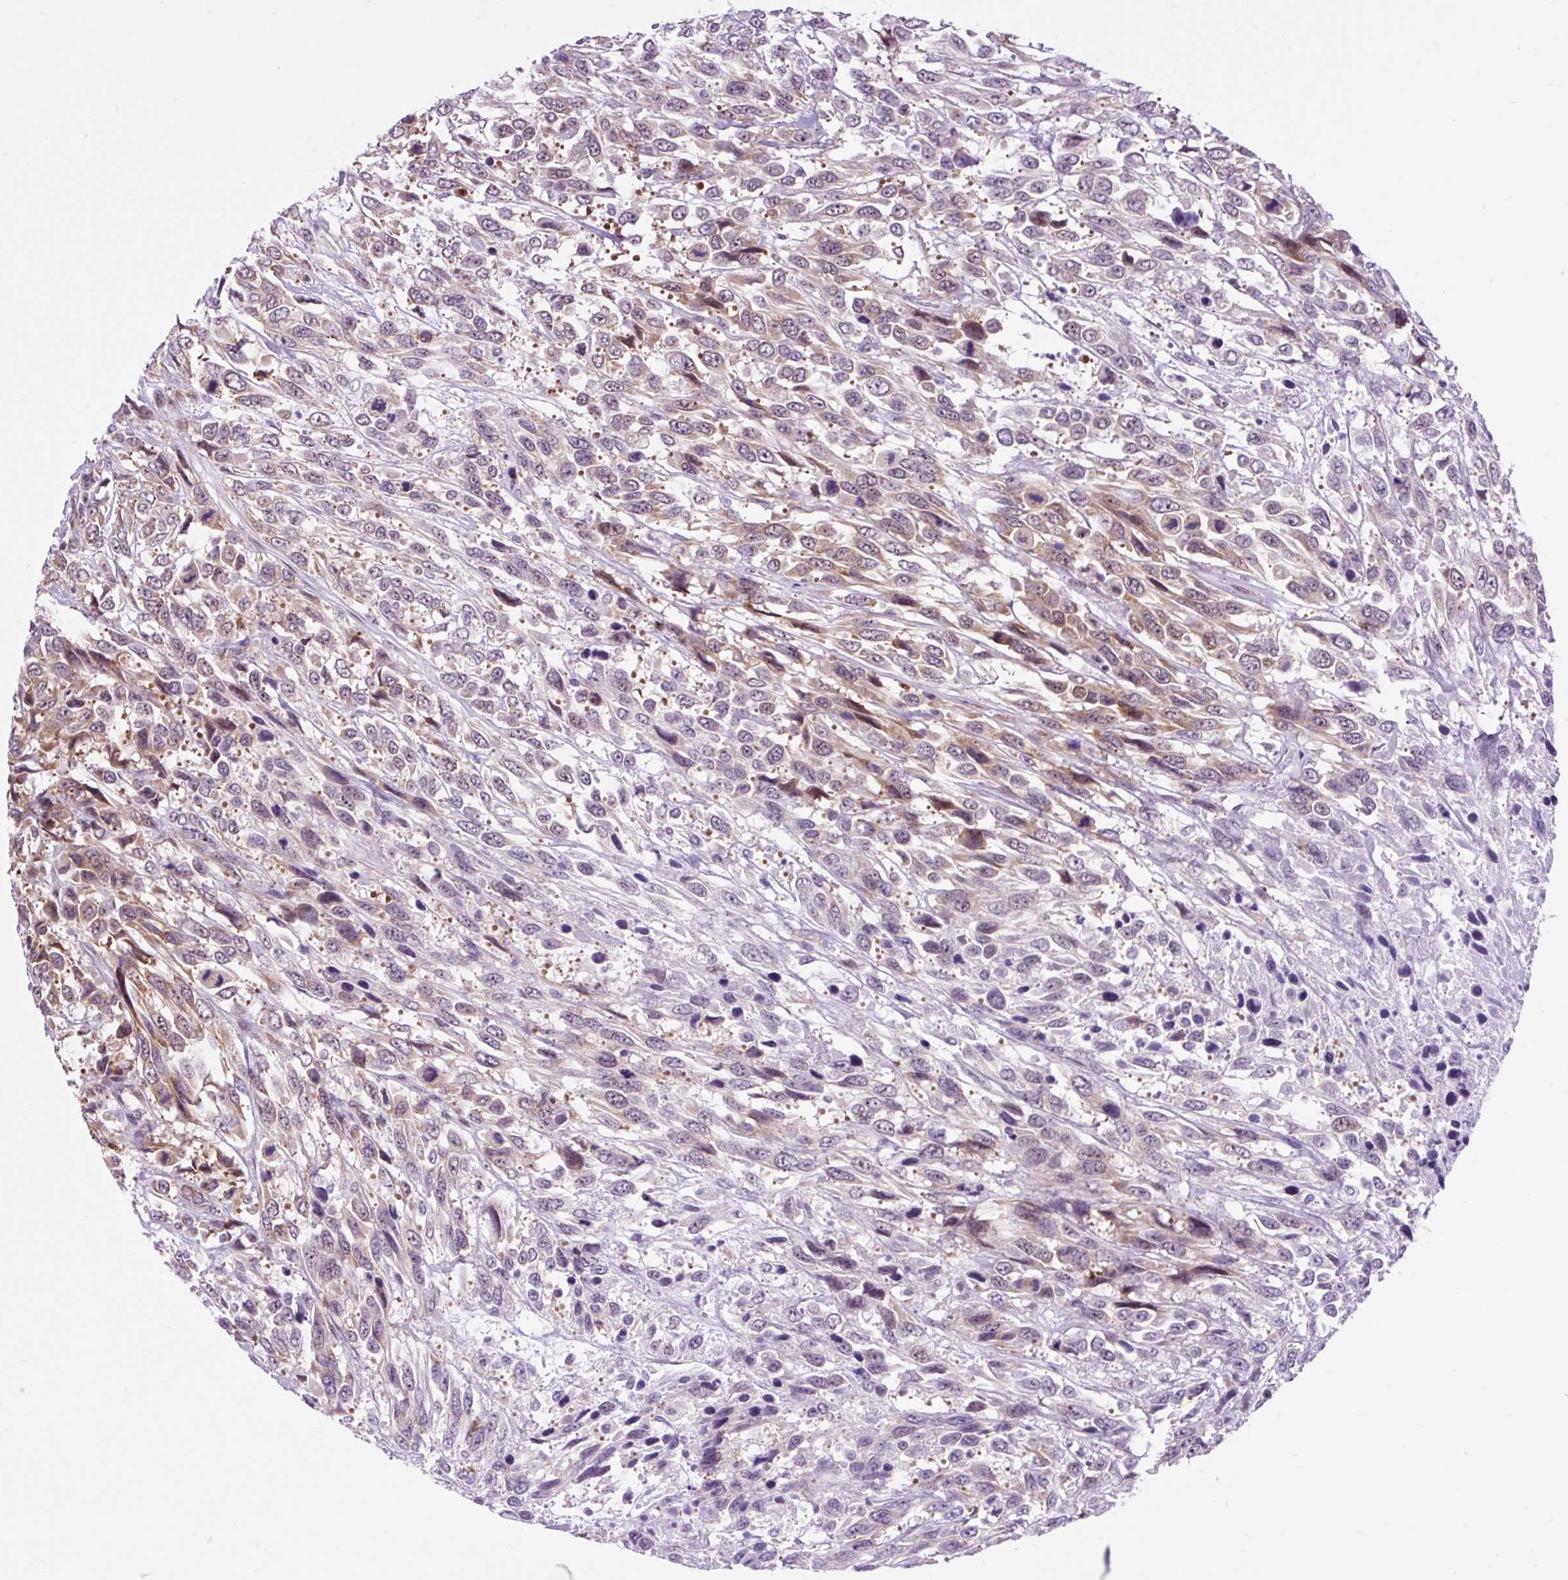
{"staining": {"intensity": "moderate", "quantity": "25%-75%", "location": "cytoplasmic/membranous"}, "tissue": "urothelial cancer", "cell_type": "Tumor cells", "image_type": "cancer", "snomed": [{"axis": "morphology", "description": "Urothelial carcinoma, High grade"}, {"axis": "topography", "description": "Urinary bladder"}], "caption": "Protein expression analysis of high-grade urothelial carcinoma reveals moderate cytoplasmic/membranous expression in about 25%-75% of tumor cells. (DAB = brown stain, brightfield microscopy at high magnification).", "gene": "CLK2", "patient": {"sex": "female", "age": 70}}